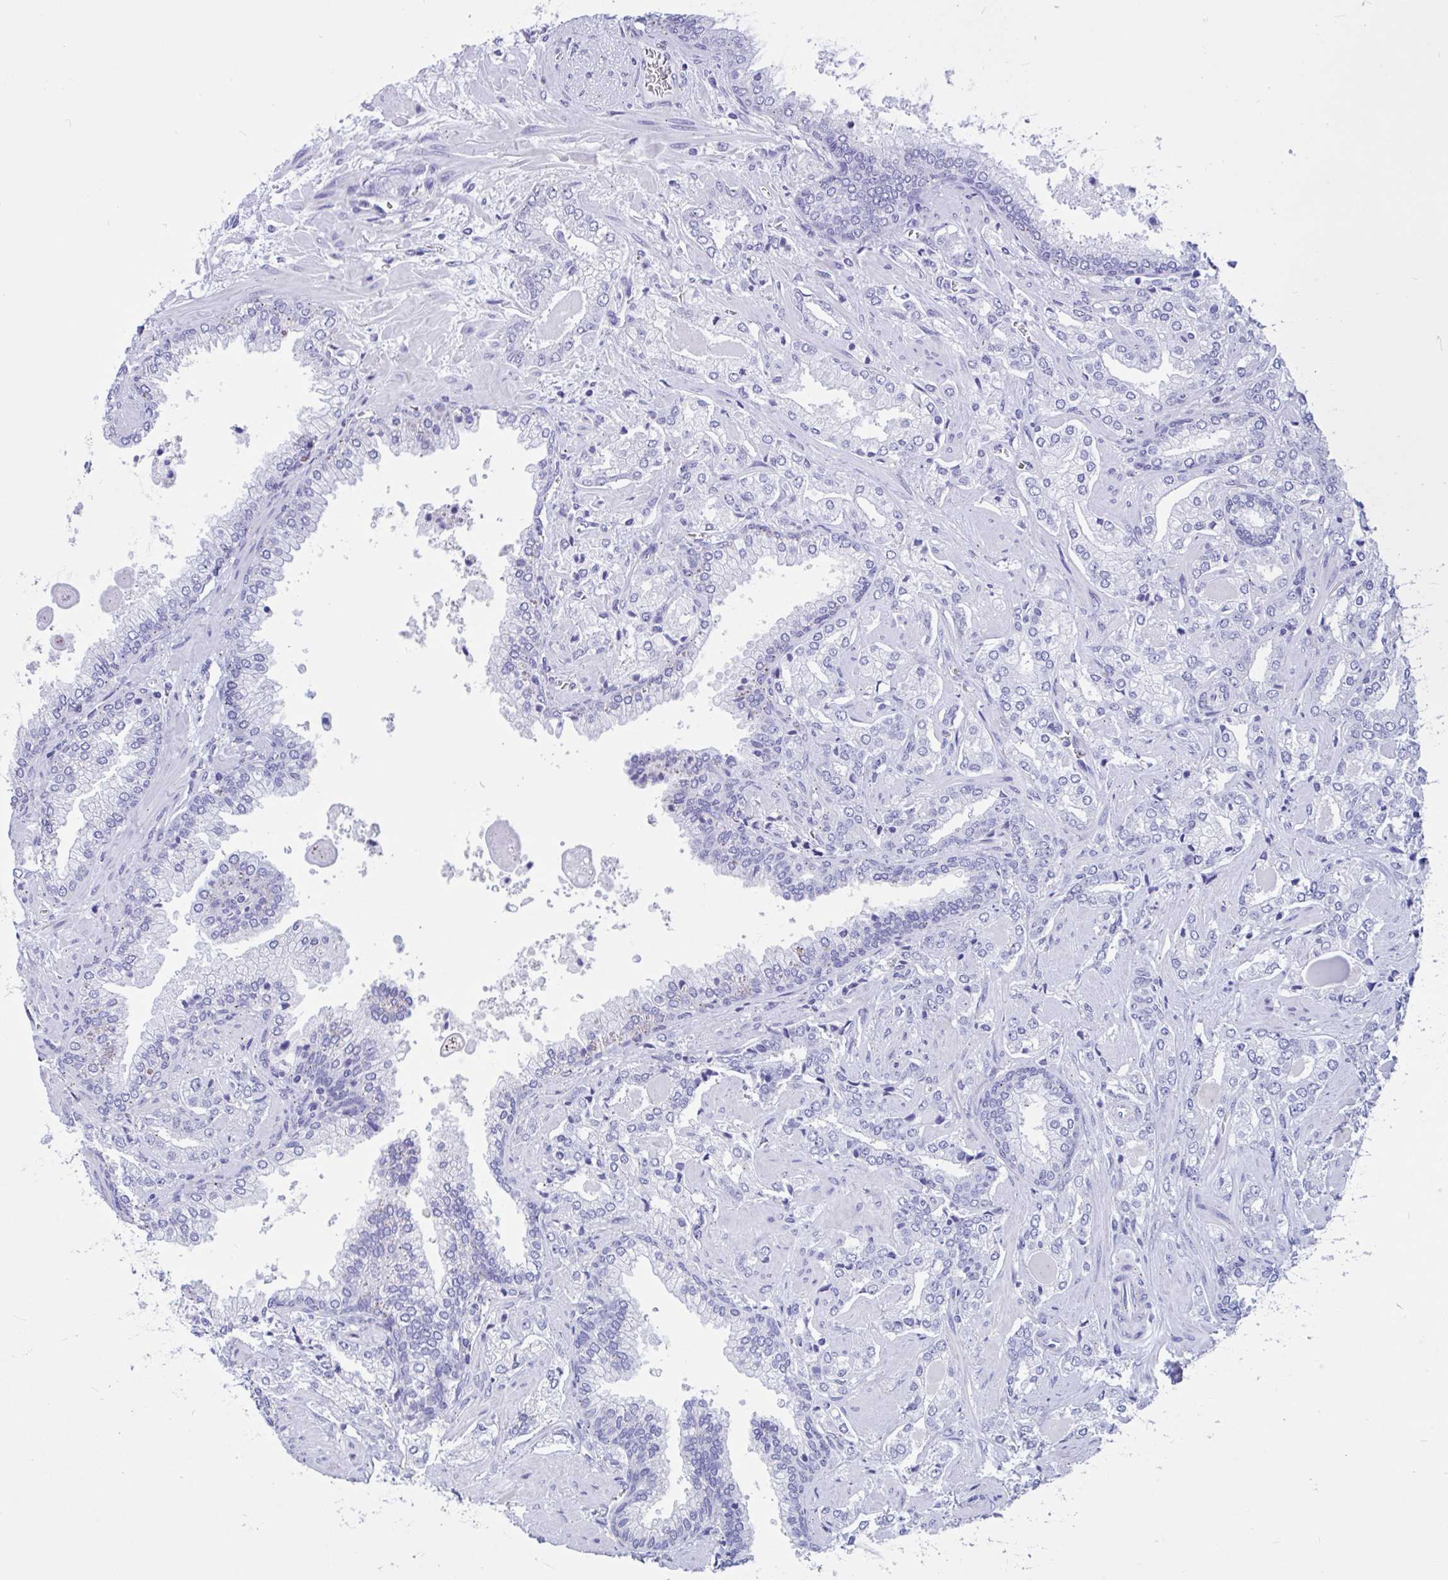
{"staining": {"intensity": "negative", "quantity": "none", "location": "none"}, "tissue": "prostate cancer", "cell_type": "Tumor cells", "image_type": "cancer", "snomed": [{"axis": "morphology", "description": "Adenocarcinoma, High grade"}, {"axis": "topography", "description": "Prostate"}], "caption": "A photomicrograph of human adenocarcinoma (high-grade) (prostate) is negative for staining in tumor cells.", "gene": "RNASE3", "patient": {"sex": "male", "age": 60}}